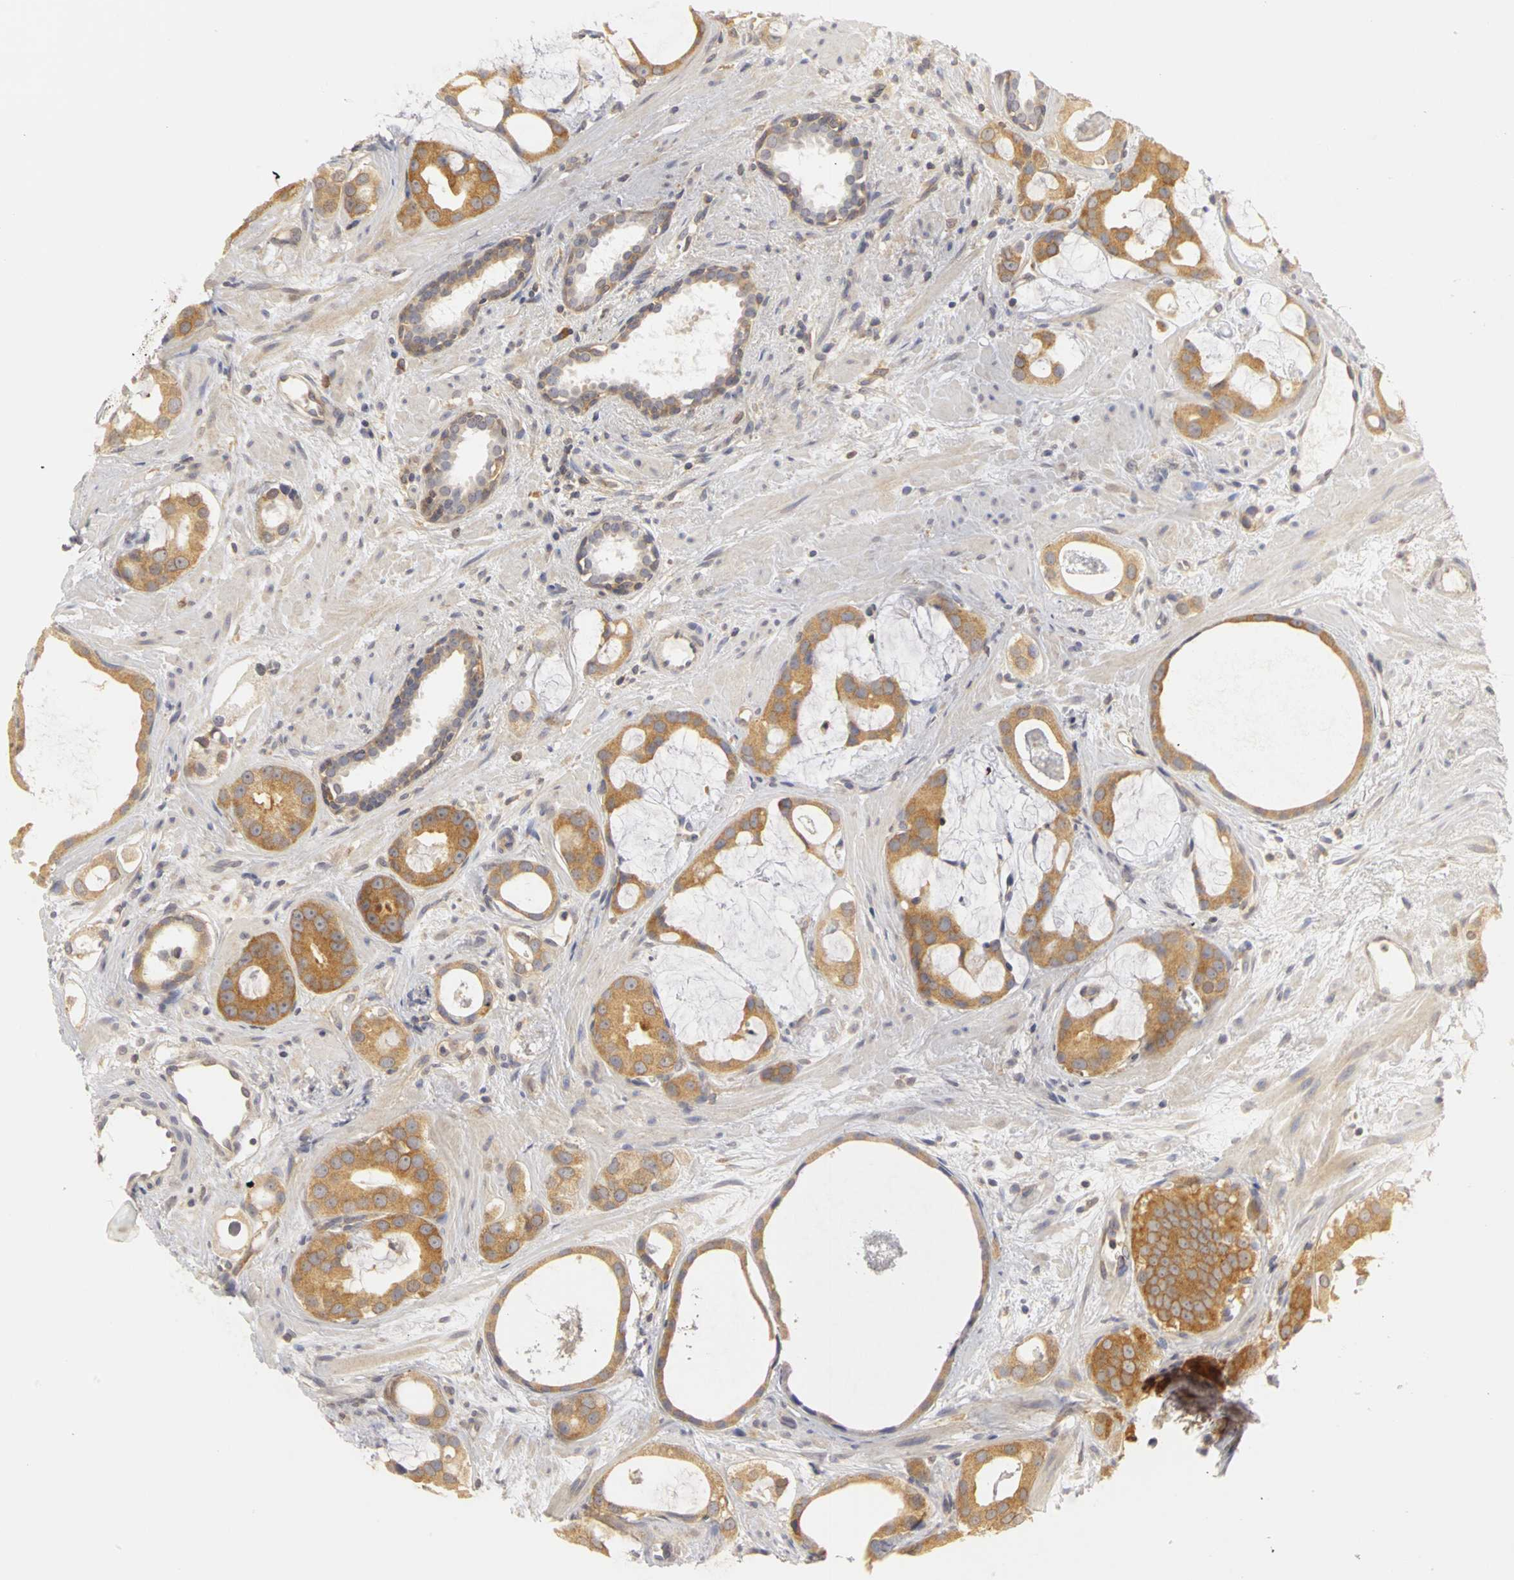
{"staining": {"intensity": "moderate", "quantity": ">75%", "location": "cytoplasmic/membranous"}, "tissue": "prostate cancer", "cell_type": "Tumor cells", "image_type": "cancer", "snomed": [{"axis": "morphology", "description": "Adenocarcinoma, Low grade"}, {"axis": "topography", "description": "Prostate"}], "caption": "Immunohistochemical staining of human prostate cancer exhibits medium levels of moderate cytoplasmic/membranous protein expression in approximately >75% of tumor cells.", "gene": "IRAK1", "patient": {"sex": "male", "age": 57}}